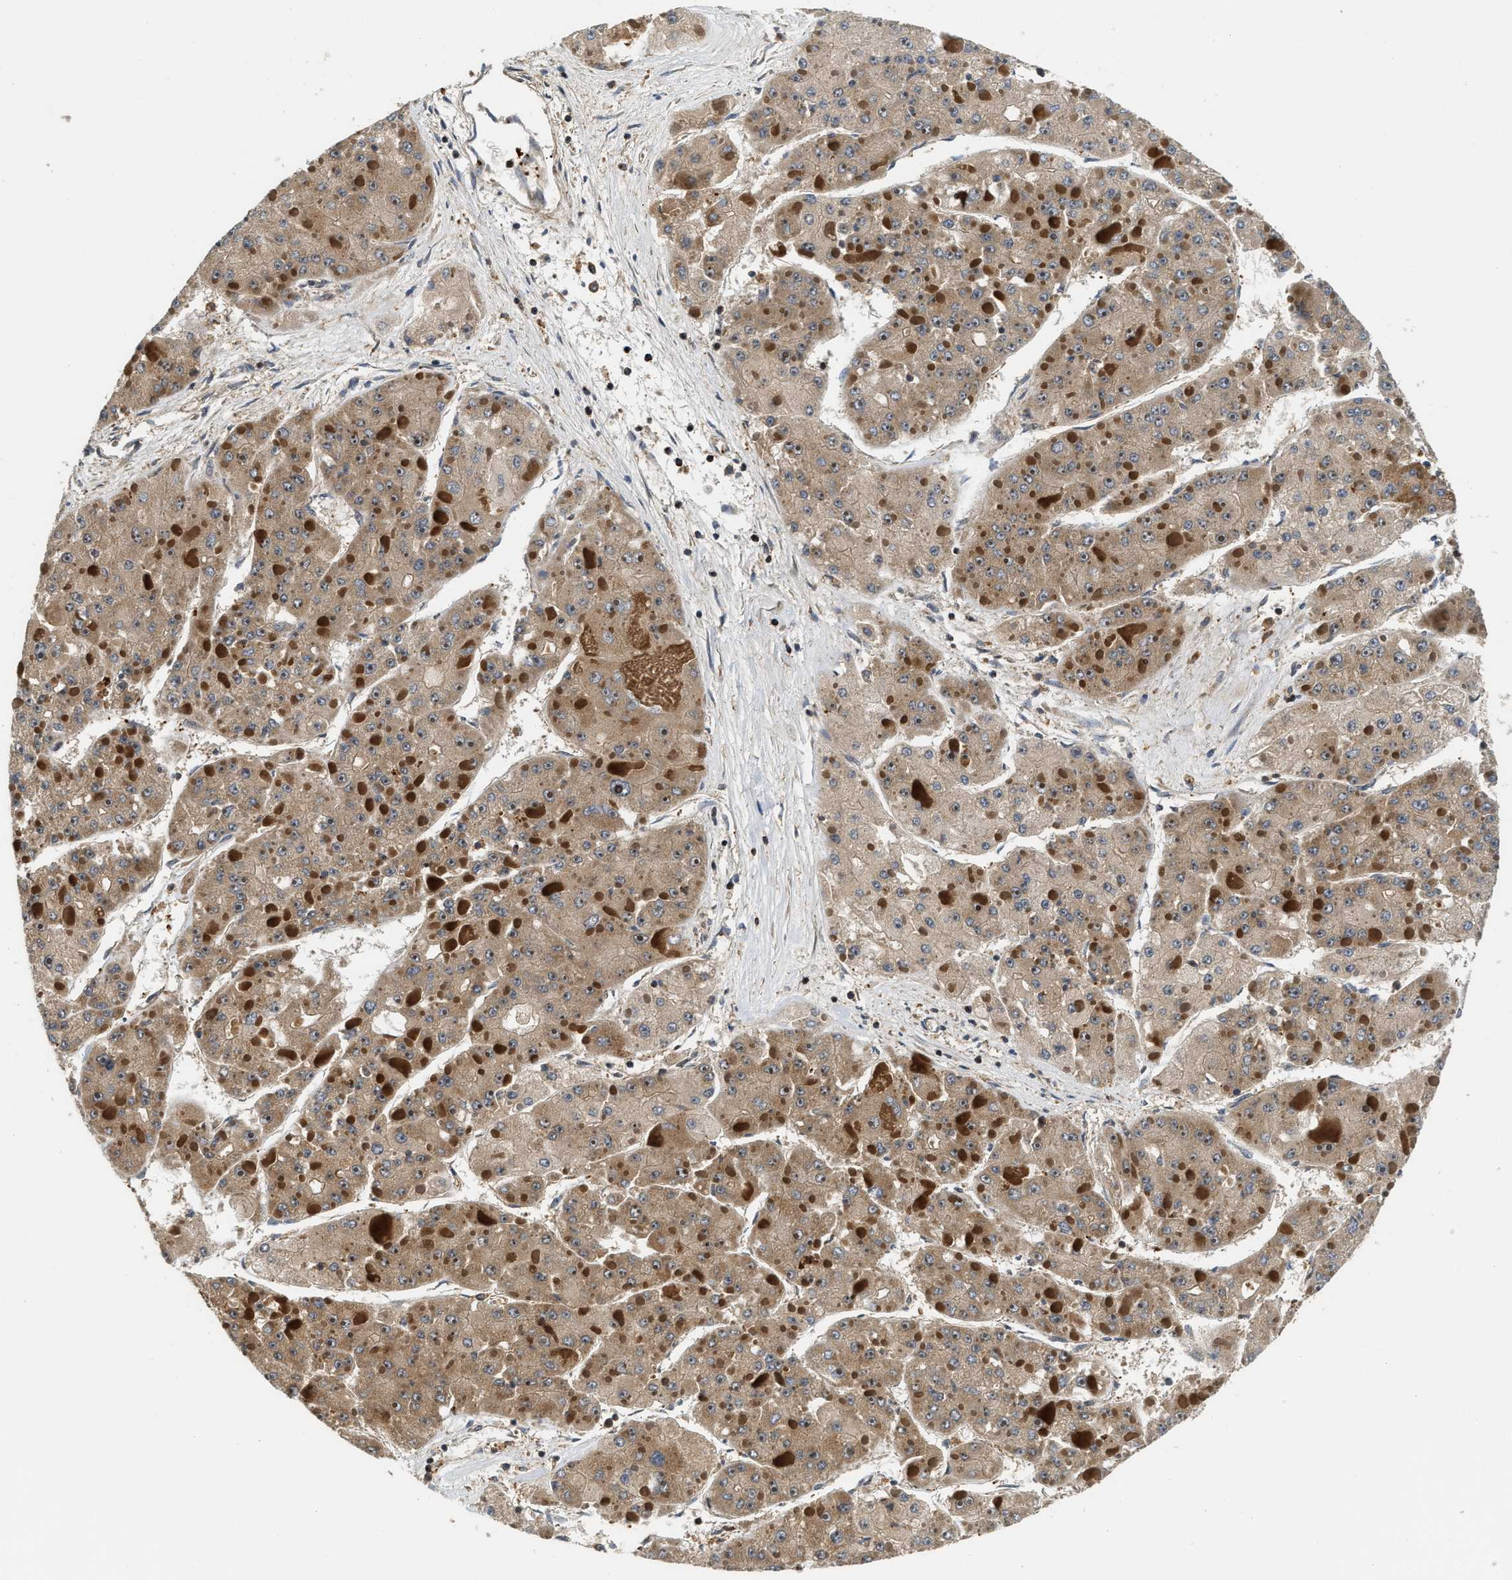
{"staining": {"intensity": "moderate", "quantity": ">75%", "location": "cytoplasmic/membranous"}, "tissue": "liver cancer", "cell_type": "Tumor cells", "image_type": "cancer", "snomed": [{"axis": "morphology", "description": "Carcinoma, Hepatocellular, NOS"}, {"axis": "topography", "description": "Liver"}], "caption": "Tumor cells display moderate cytoplasmic/membranous positivity in approximately >75% of cells in hepatocellular carcinoma (liver). (brown staining indicates protein expression, while blue staining denotes nuclei).", "gene": "SNX5", "patient": {"sex": "female", "age": 73}}